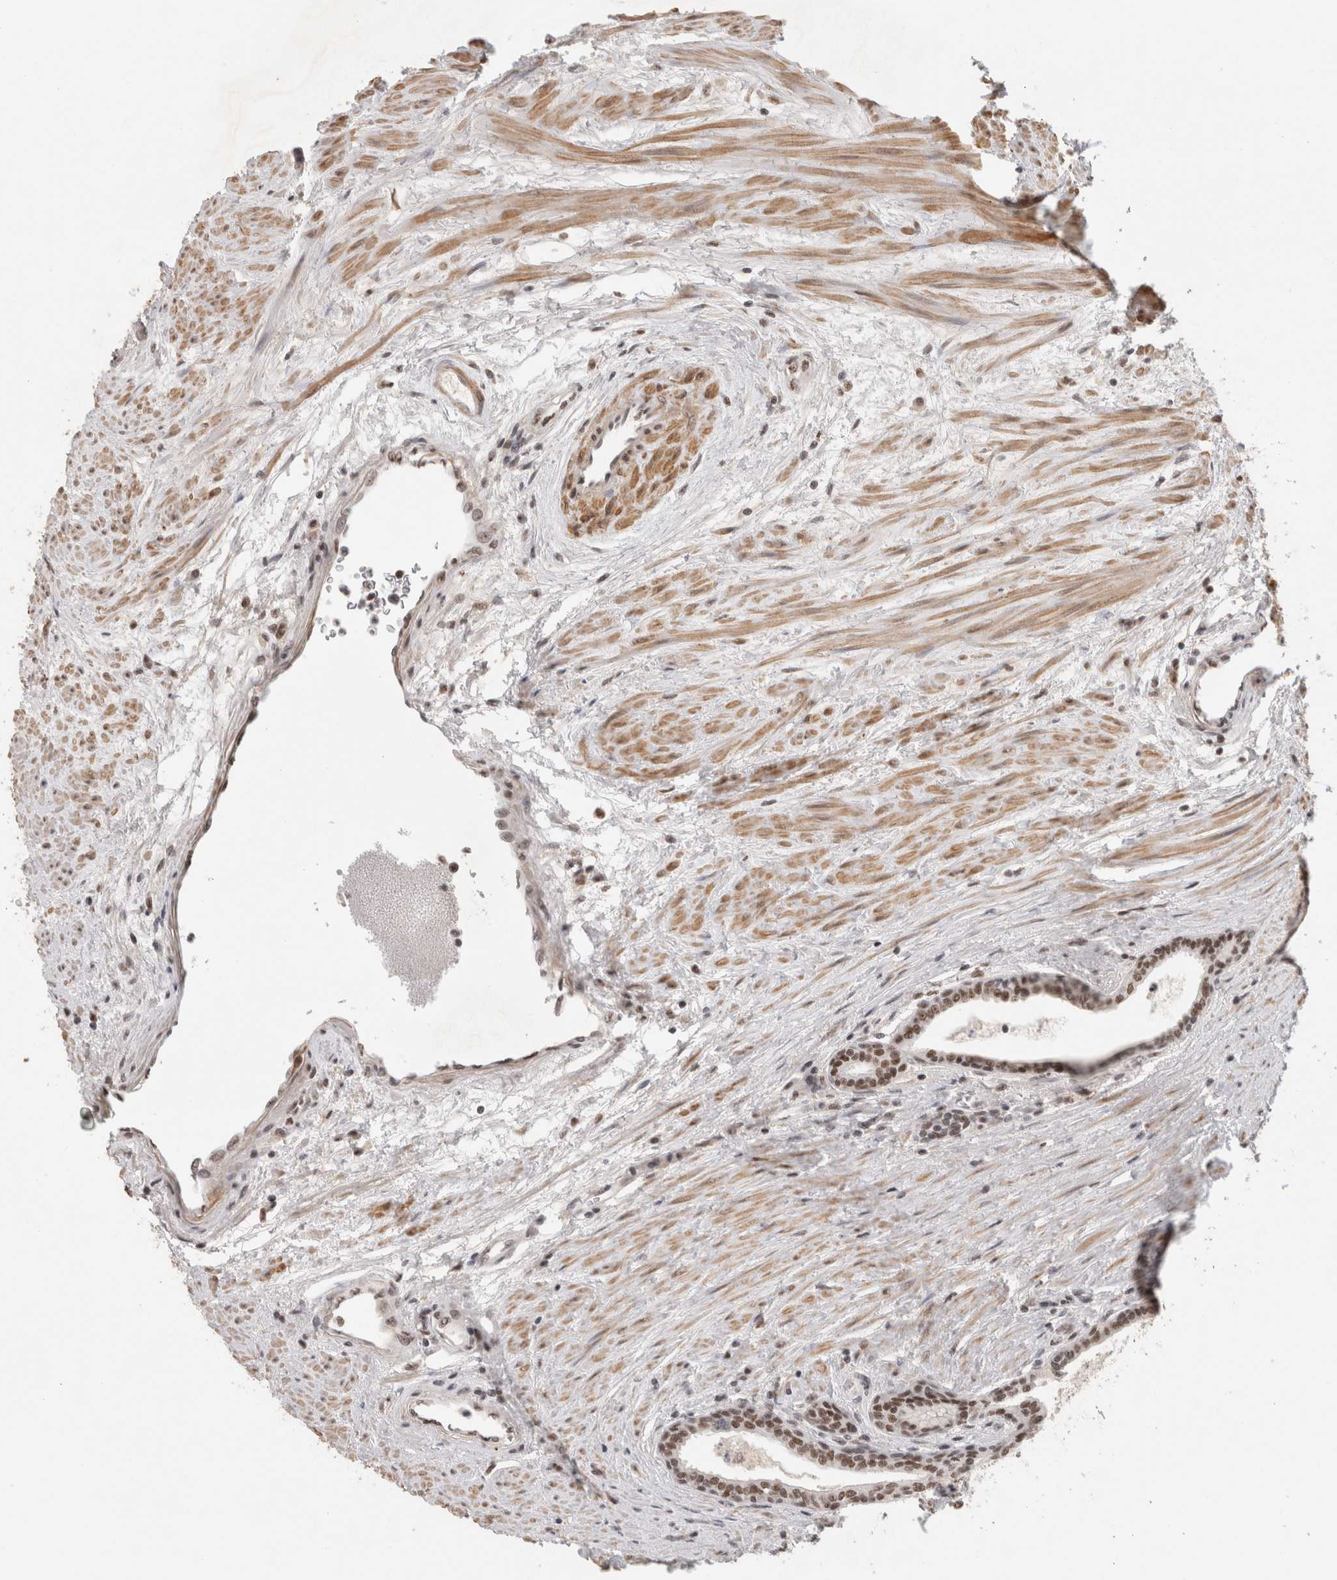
{"staining": {"intensity": "moderate", "quantity": ">75%", "location": "nuclear"}, "tissue": "prostate cancer", "cell_type": "Tumor cells", "image_type": "cancer", "snomed": [{"axis": "morphology", "description": "Adenocarcinoma, High grade"}, {"axis": "topography", "description": "Prostate"}], "caption": "Immunohistochemistry (IHC) of human prostate high-grade adenocarcinoma shows medium levels of moderate nuclear positivity in approximately >75% of tumor cells.", "gene": "ZNF830", "patient": {"sex": "male", "age": 61}}